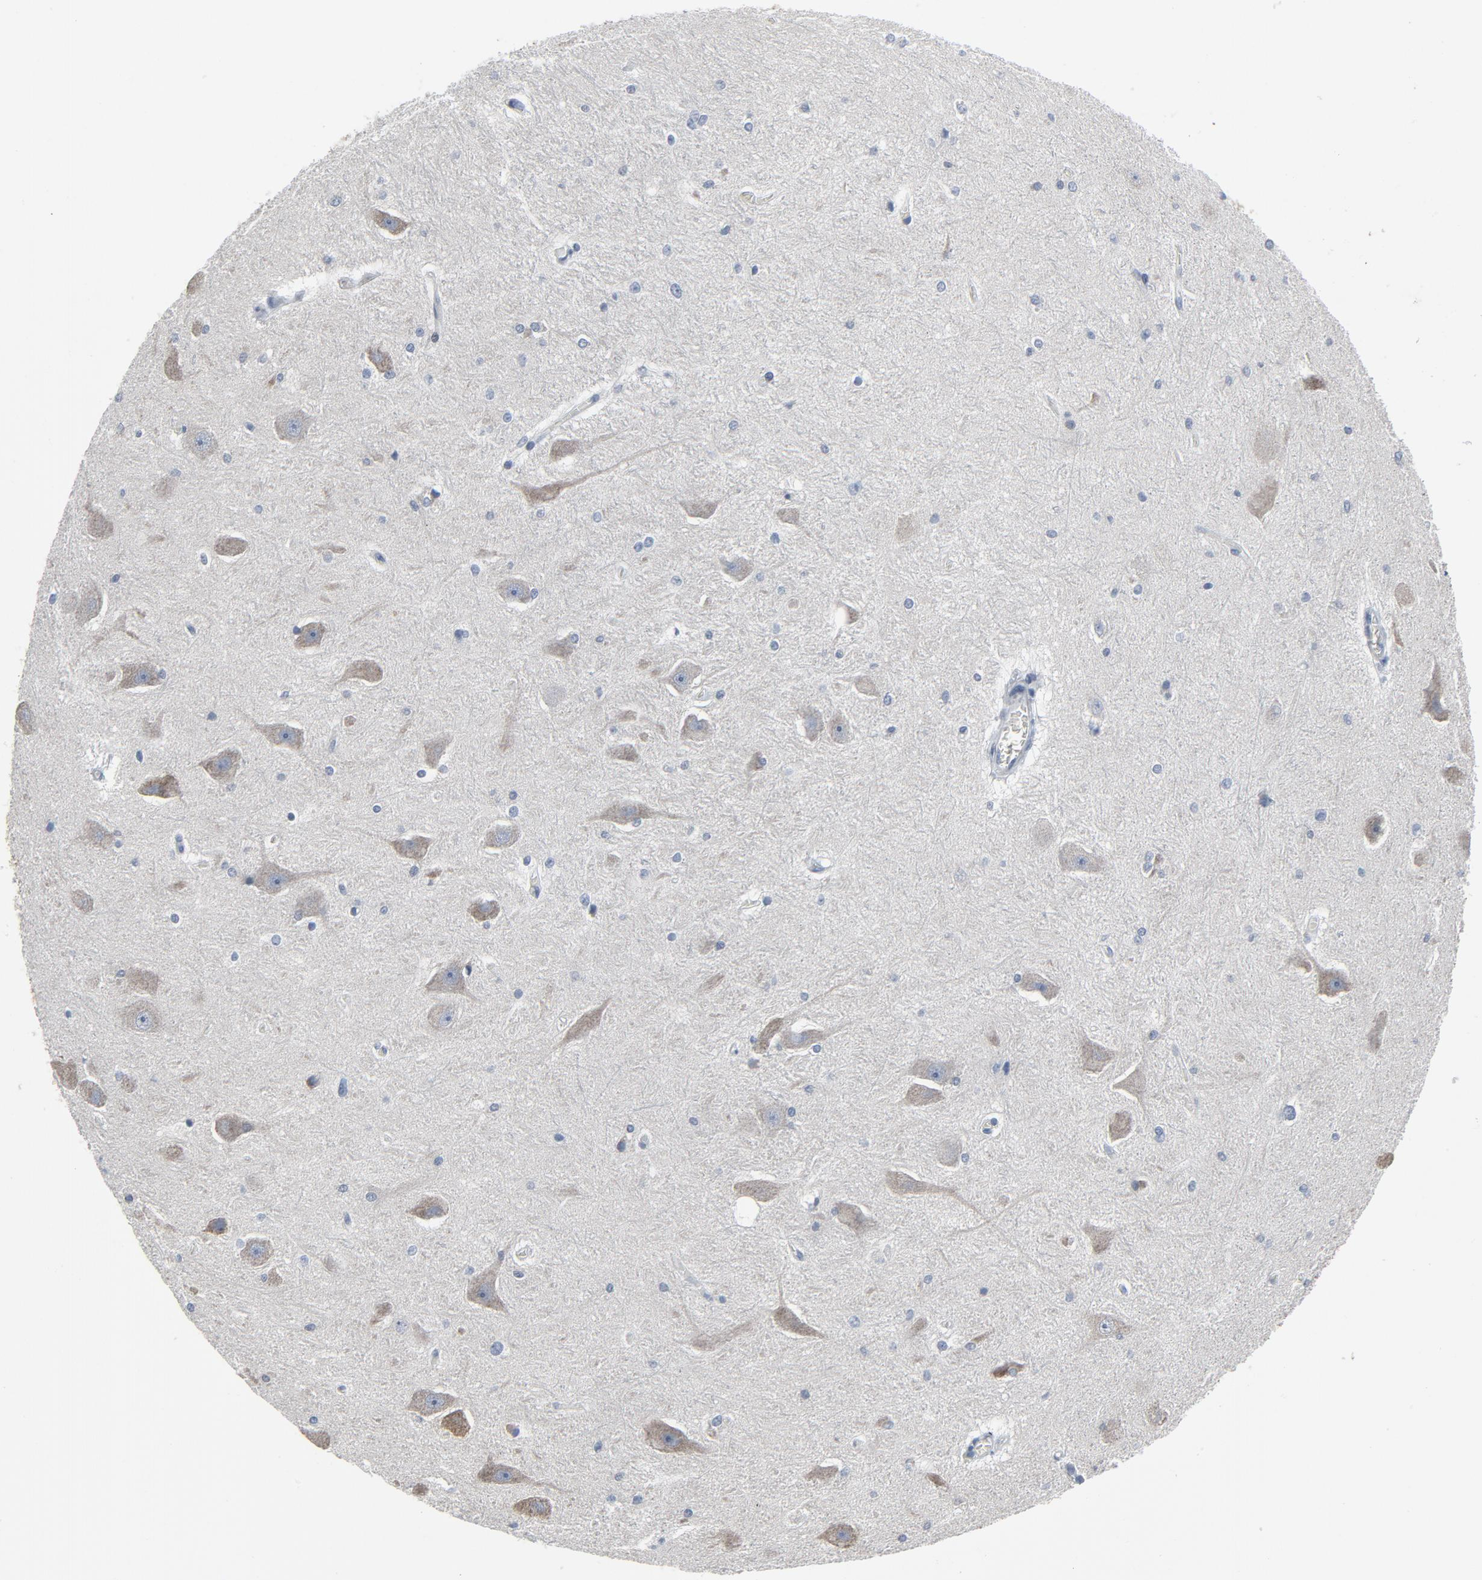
{"staining": {"intensity": "negative", "quantity": "none", "location": "none"}, "tissue": "hippocampus", "cell_type": "Glial cells", "image_type": "normal", "snomed": [{"axis": "morphology", "description": "Normal tissue, NOS"}, {"axis": "topography", "description": "Hippocampus"}], "caption": "Photomicrograph shows no significant protein positivity in glial cells of normal hippocampus. (Immunohistochemistry (ihc), brightfield microscopy, high magnification).", "gene": "GPX2", "patient": {"sex": "female", "age": 19}}